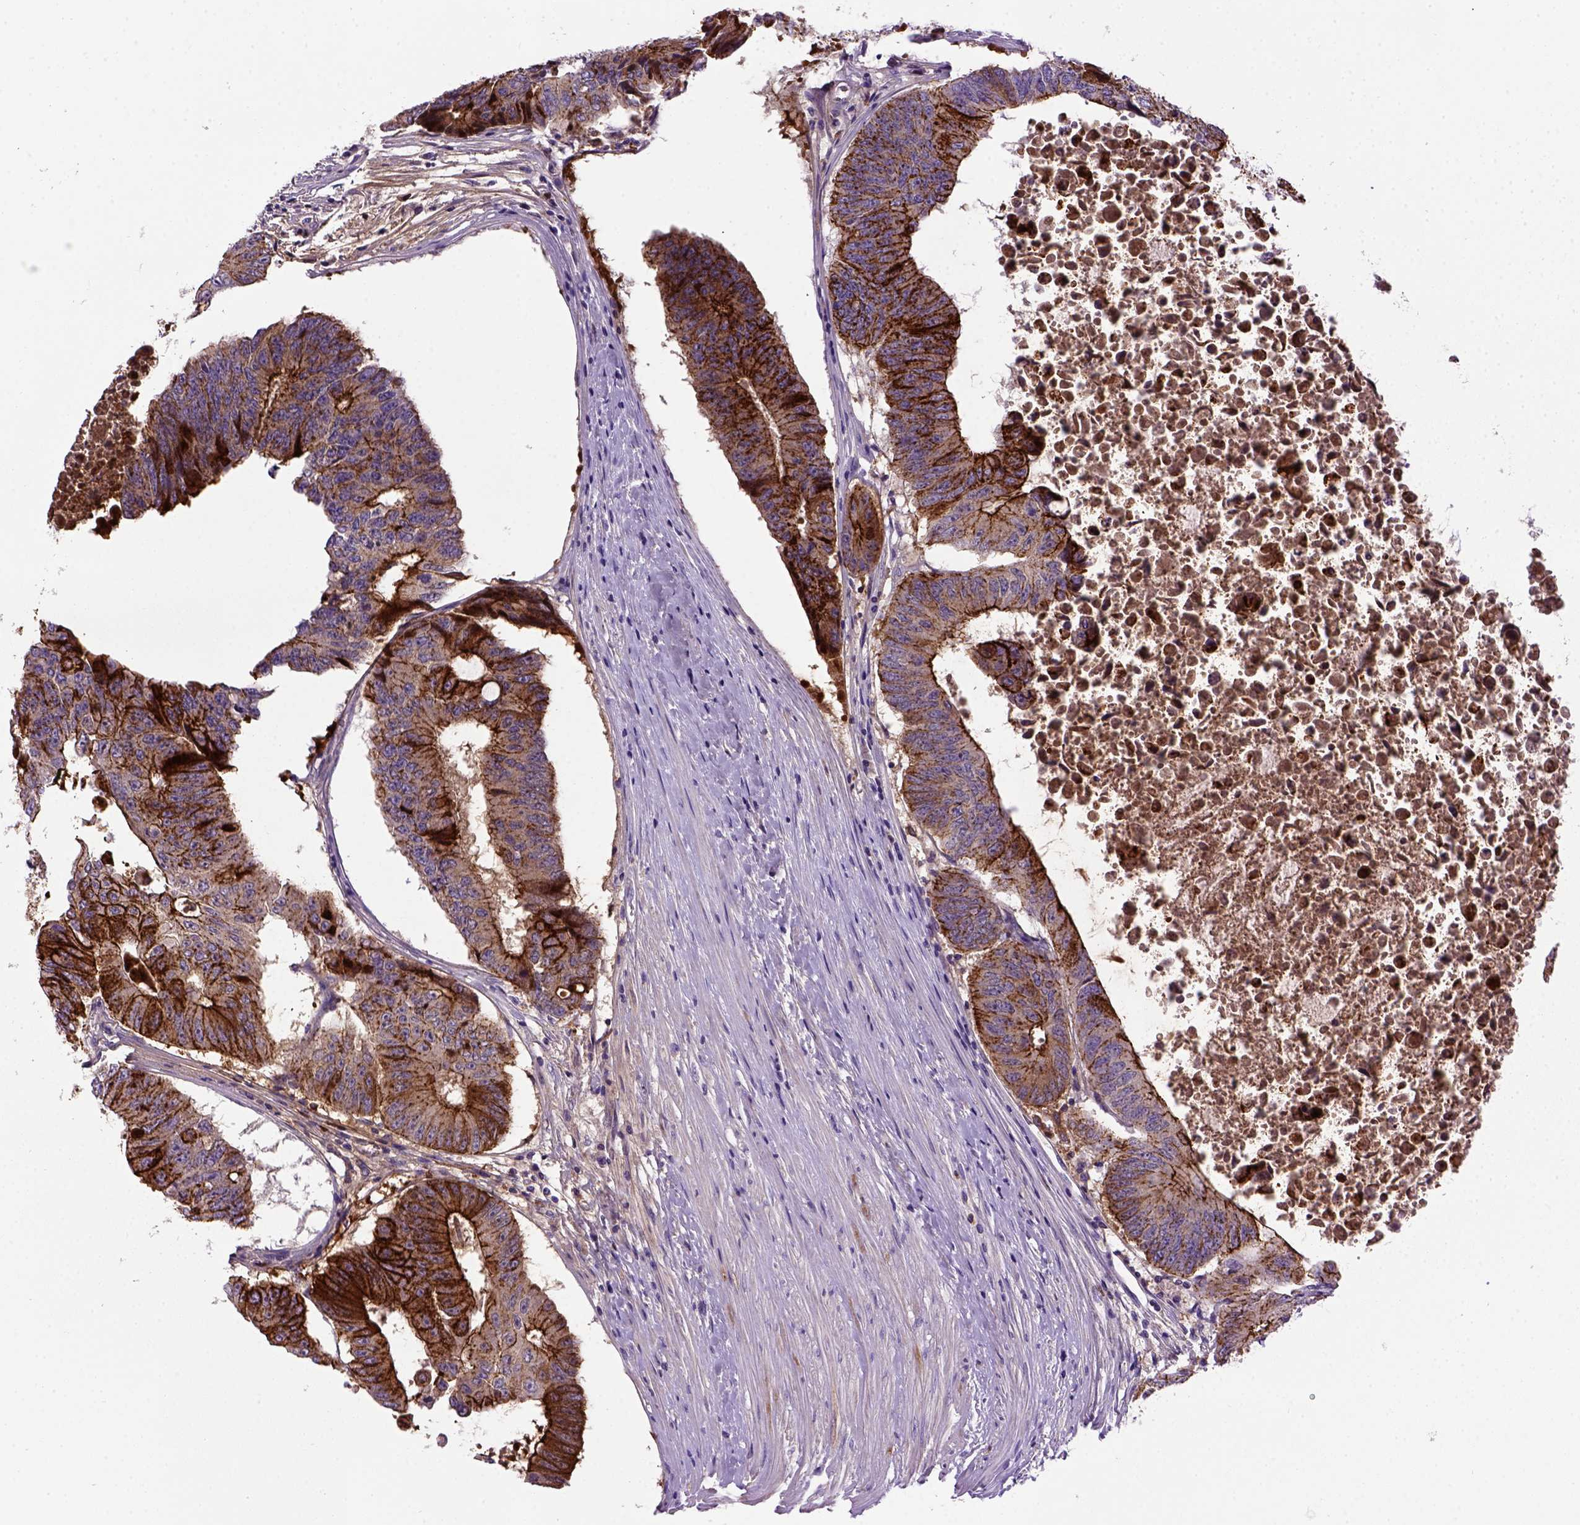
{"staining": {"intensity": "strong", "quantity": ">75%", "location": "cytoplasmic/membranous"}, "tissue": "colorectal cancer", "cell_type": "Tumor cells", "image_type": "cancer", "snomed": [{"axis": "morphology", "description": "Adenocarcinoma, NOS"}, {"axis": "topography", "description": "Rectum"}], "caption": "Adenocarcinoma (colorectal) tissue exhibits strong cytoplasmic/membranous expression in about >75% of tumor cells, visualized by immunohistochemistry.", "gene": "CDH1", "patient": {"sex": "male", "age": 59}}